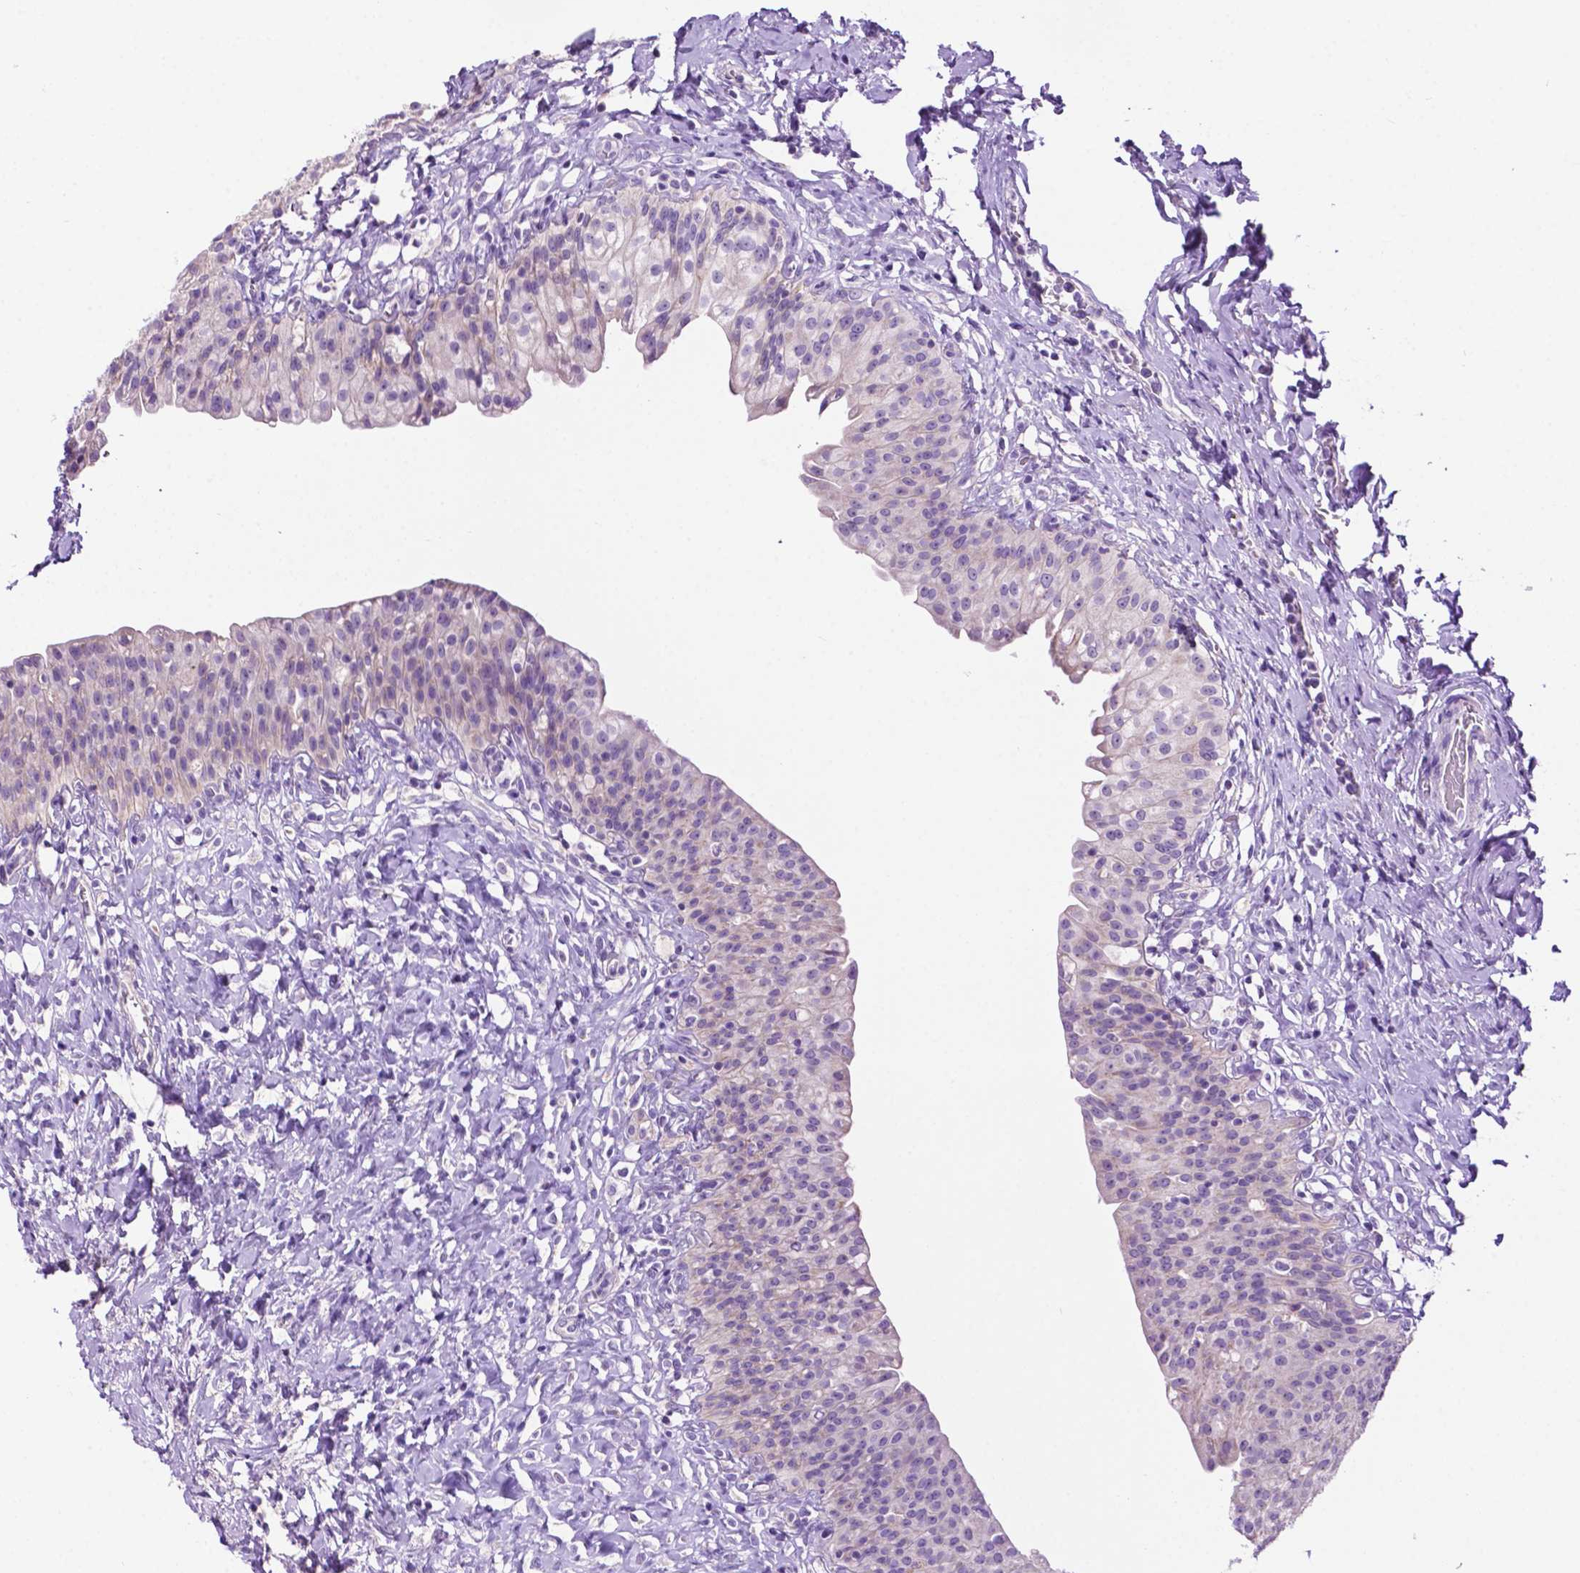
{"staining": {"intensity": "negative", "quantity": "none", "location": "none"}, "tissue": "urinary bladder", "cell_type": "Urothelial cells", "image_type": "normal", "snomed": [{"axis": "morphology", "description": "Normal tissue, NOS"}, {"axis": "topography", "description": "Urinary bladder"}], "caption": "There is no significant expression in urothelial cells of urinary bladder. (DAB IHC, high magnification).", "gene": "PHYHIP", "patient": {"sex": "male", "age": 76}}